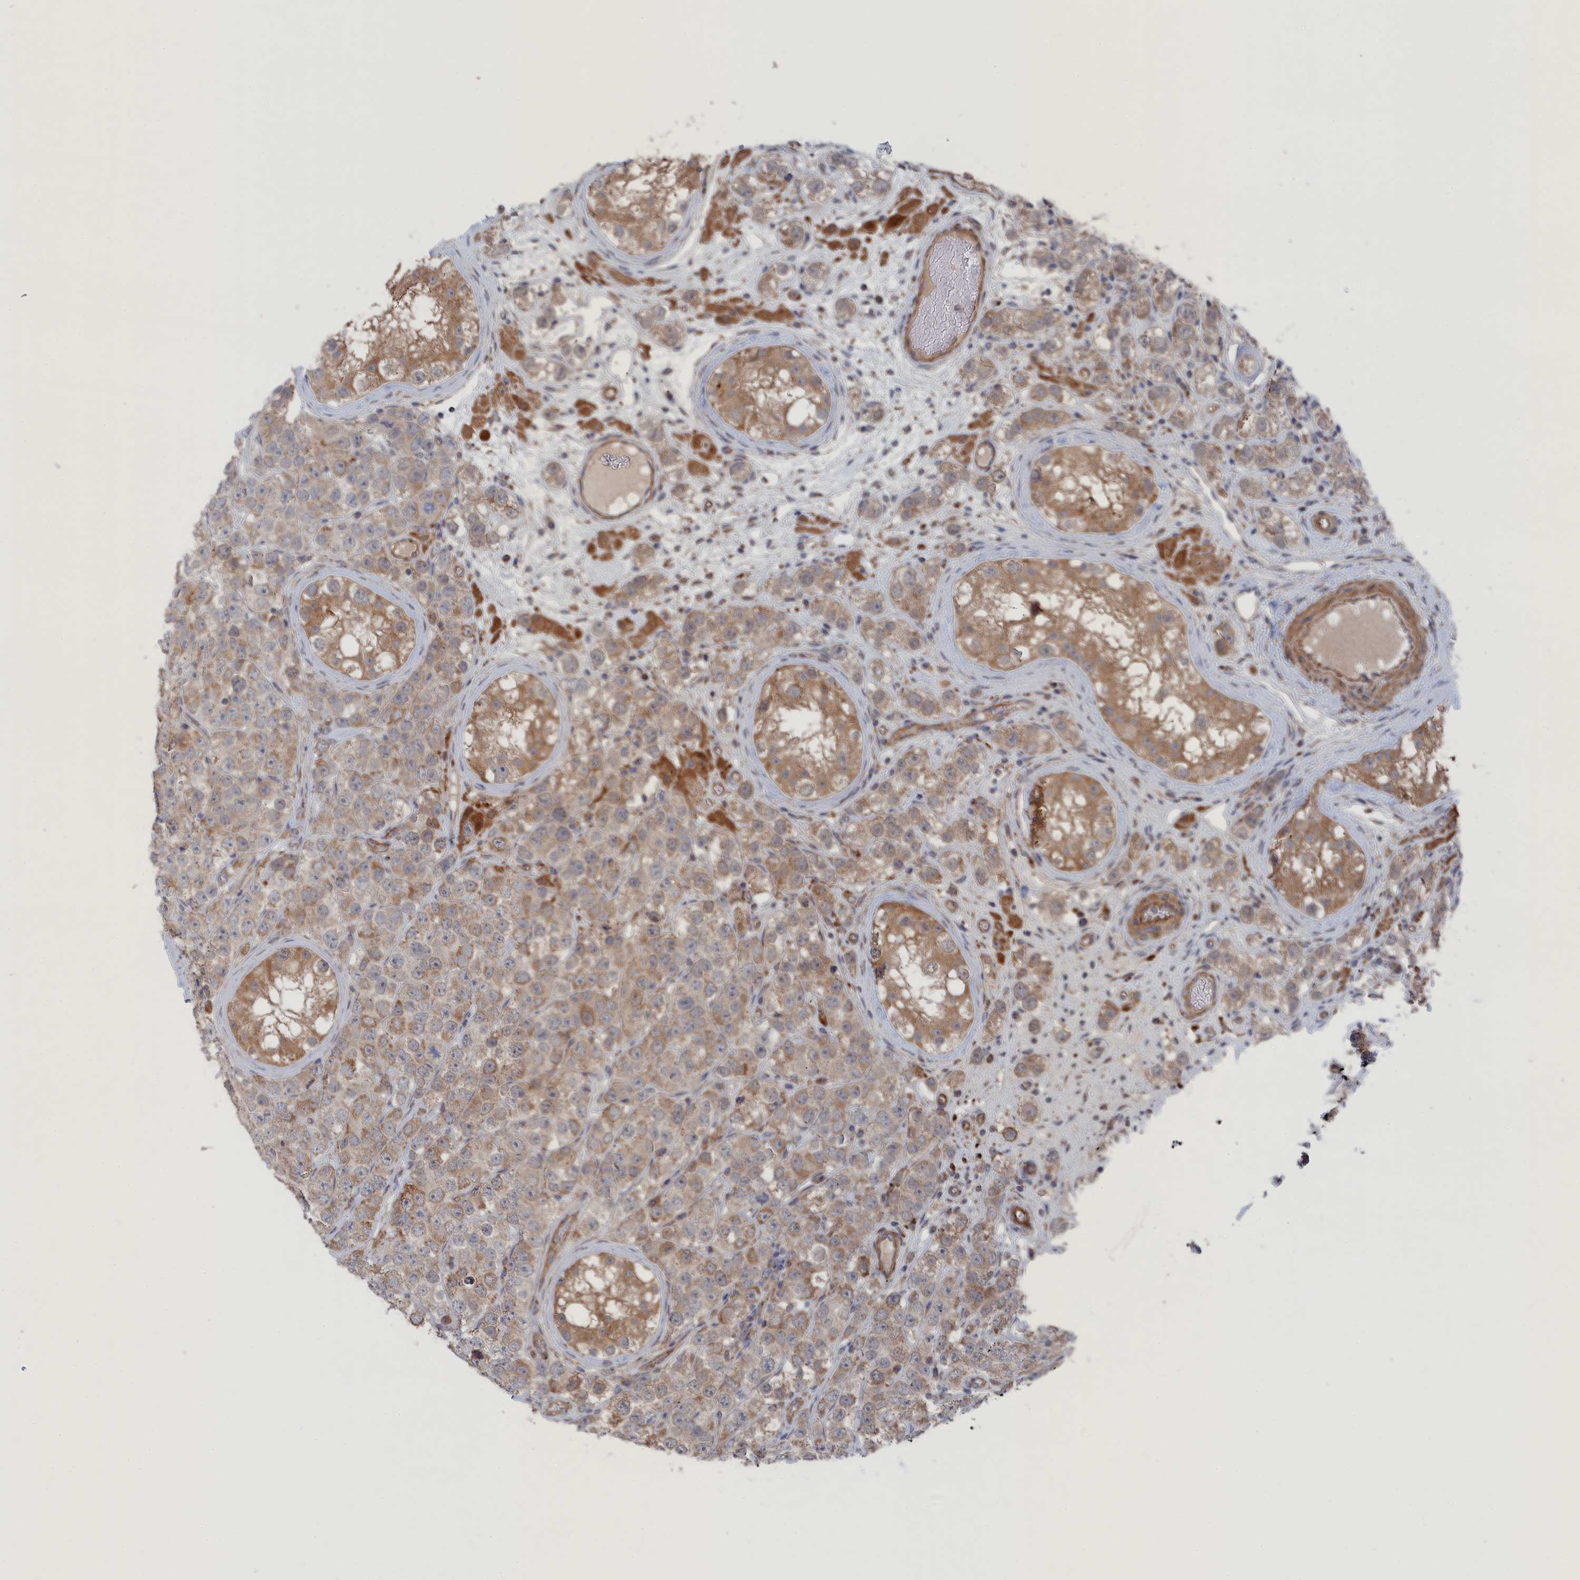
{"staining": {"intensity": "weak", "quantity": ">75%", "location": "cytoplasmic/membranous"}, "tissue": "testis cancer", "cell_type": "Tumor cells", "image_type": "cancer", "snomed": [{"axis": "morphology", "description": "Seminoma, NOS"}, {"axis": "topography", "description": "Testis"}], "caption": "Immunohistochemical staining of human seminoma (testis) exhibits weak cytoplasmic/membranous protein staining in about >75% of tumor cells.", "gene": "FILIP1L", "patient": {"sex": "male", "age": 28}}